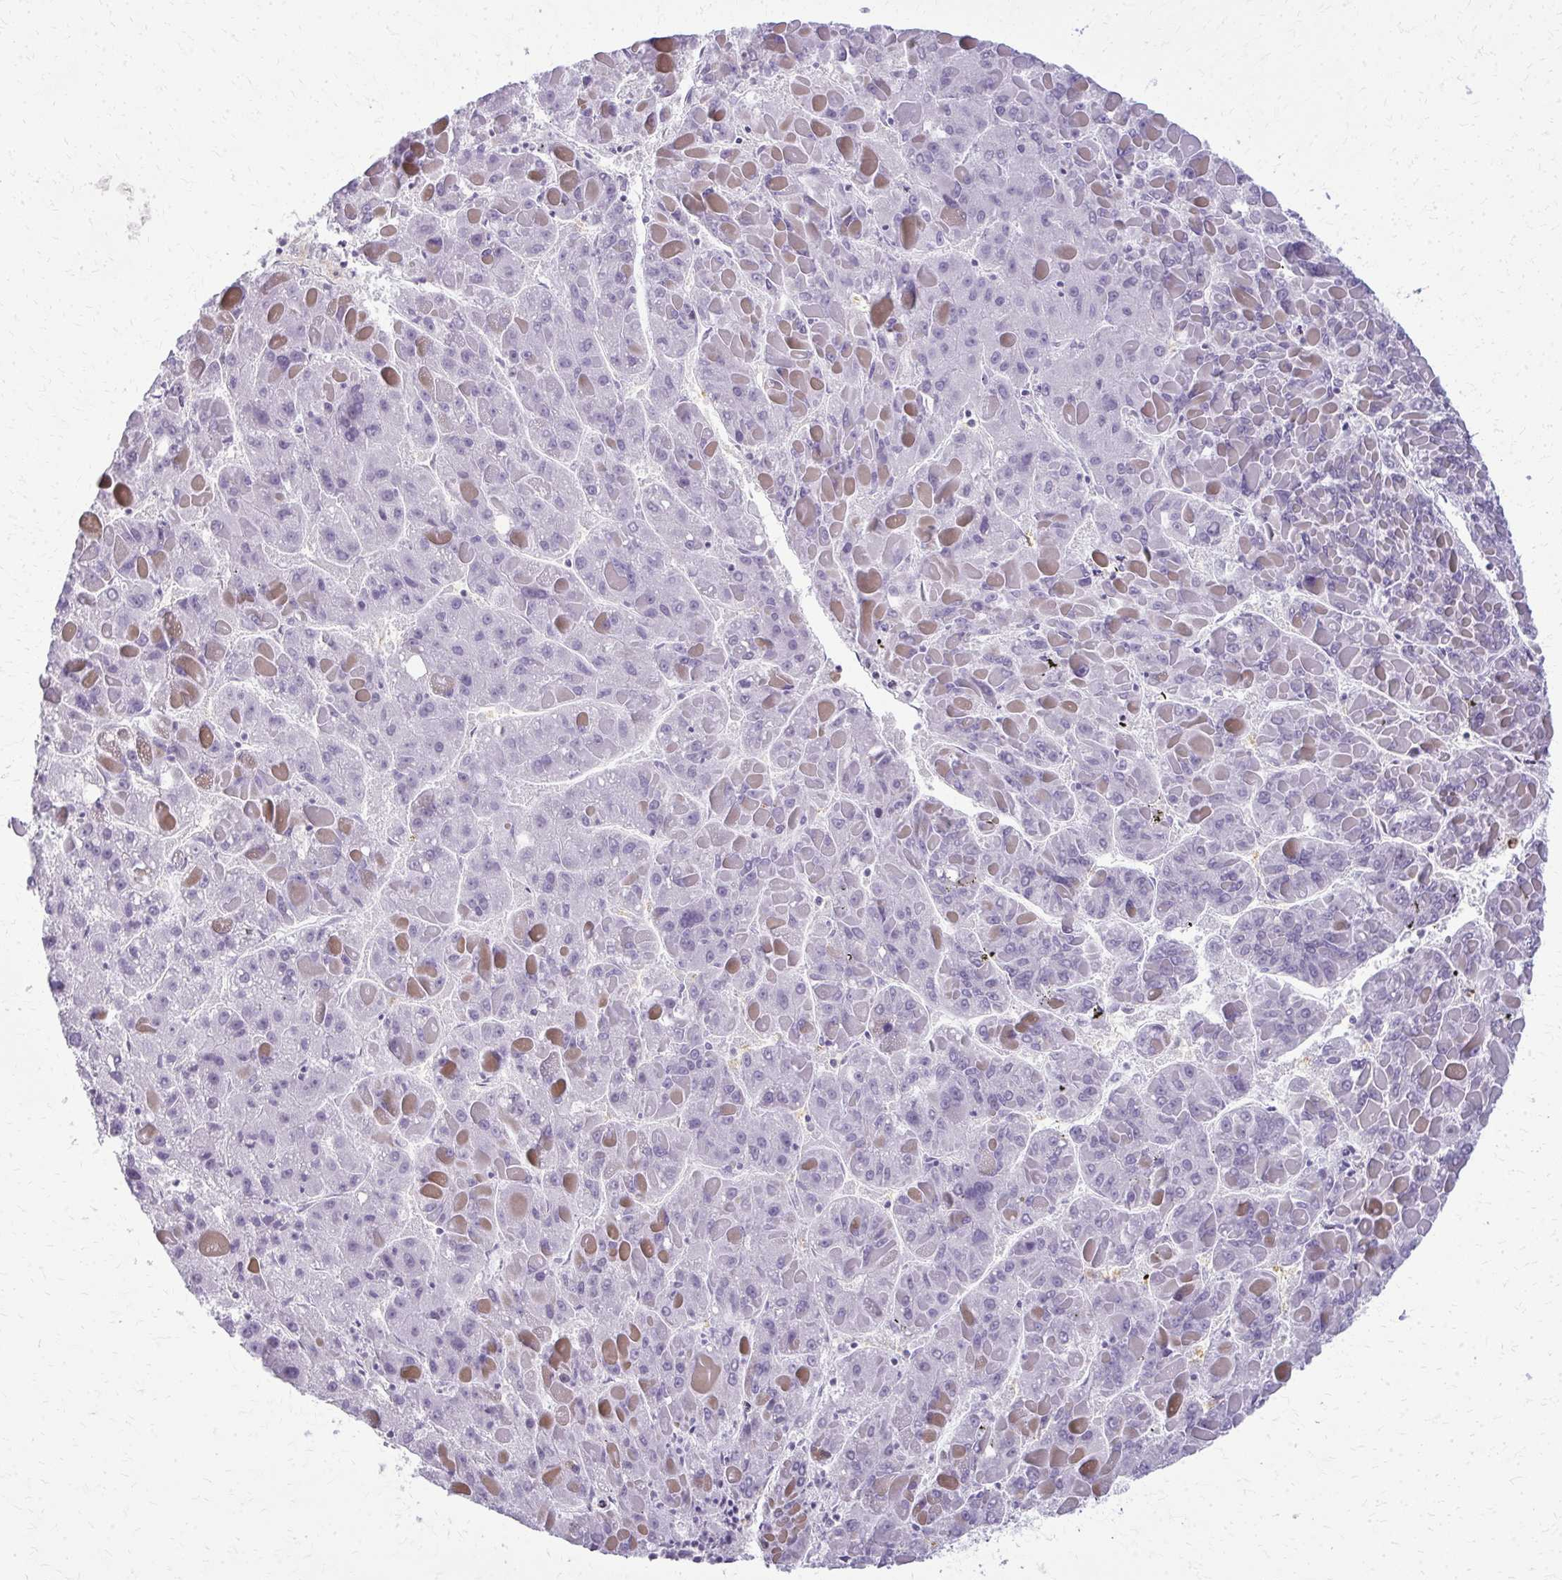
{"staining": {"intensity": "negative", "quantity": "none", "location": "none"}, "tissue": "liver cancer", "cell_type": "Tumor cells", "image_type": "cancer", "snomed": [{"axis": "morphology", "description": "Carcinoma, Hepatocellular, NOS"}, {"axis": "topography", "description": "Liver"}], "caption": "A photomicrograph of liver hepatocellular carcinoma stained for a protein exhibits no brown staining in tumor cells.", "gene": "CA3", "patient": {"sex": "female", "age": 82}}